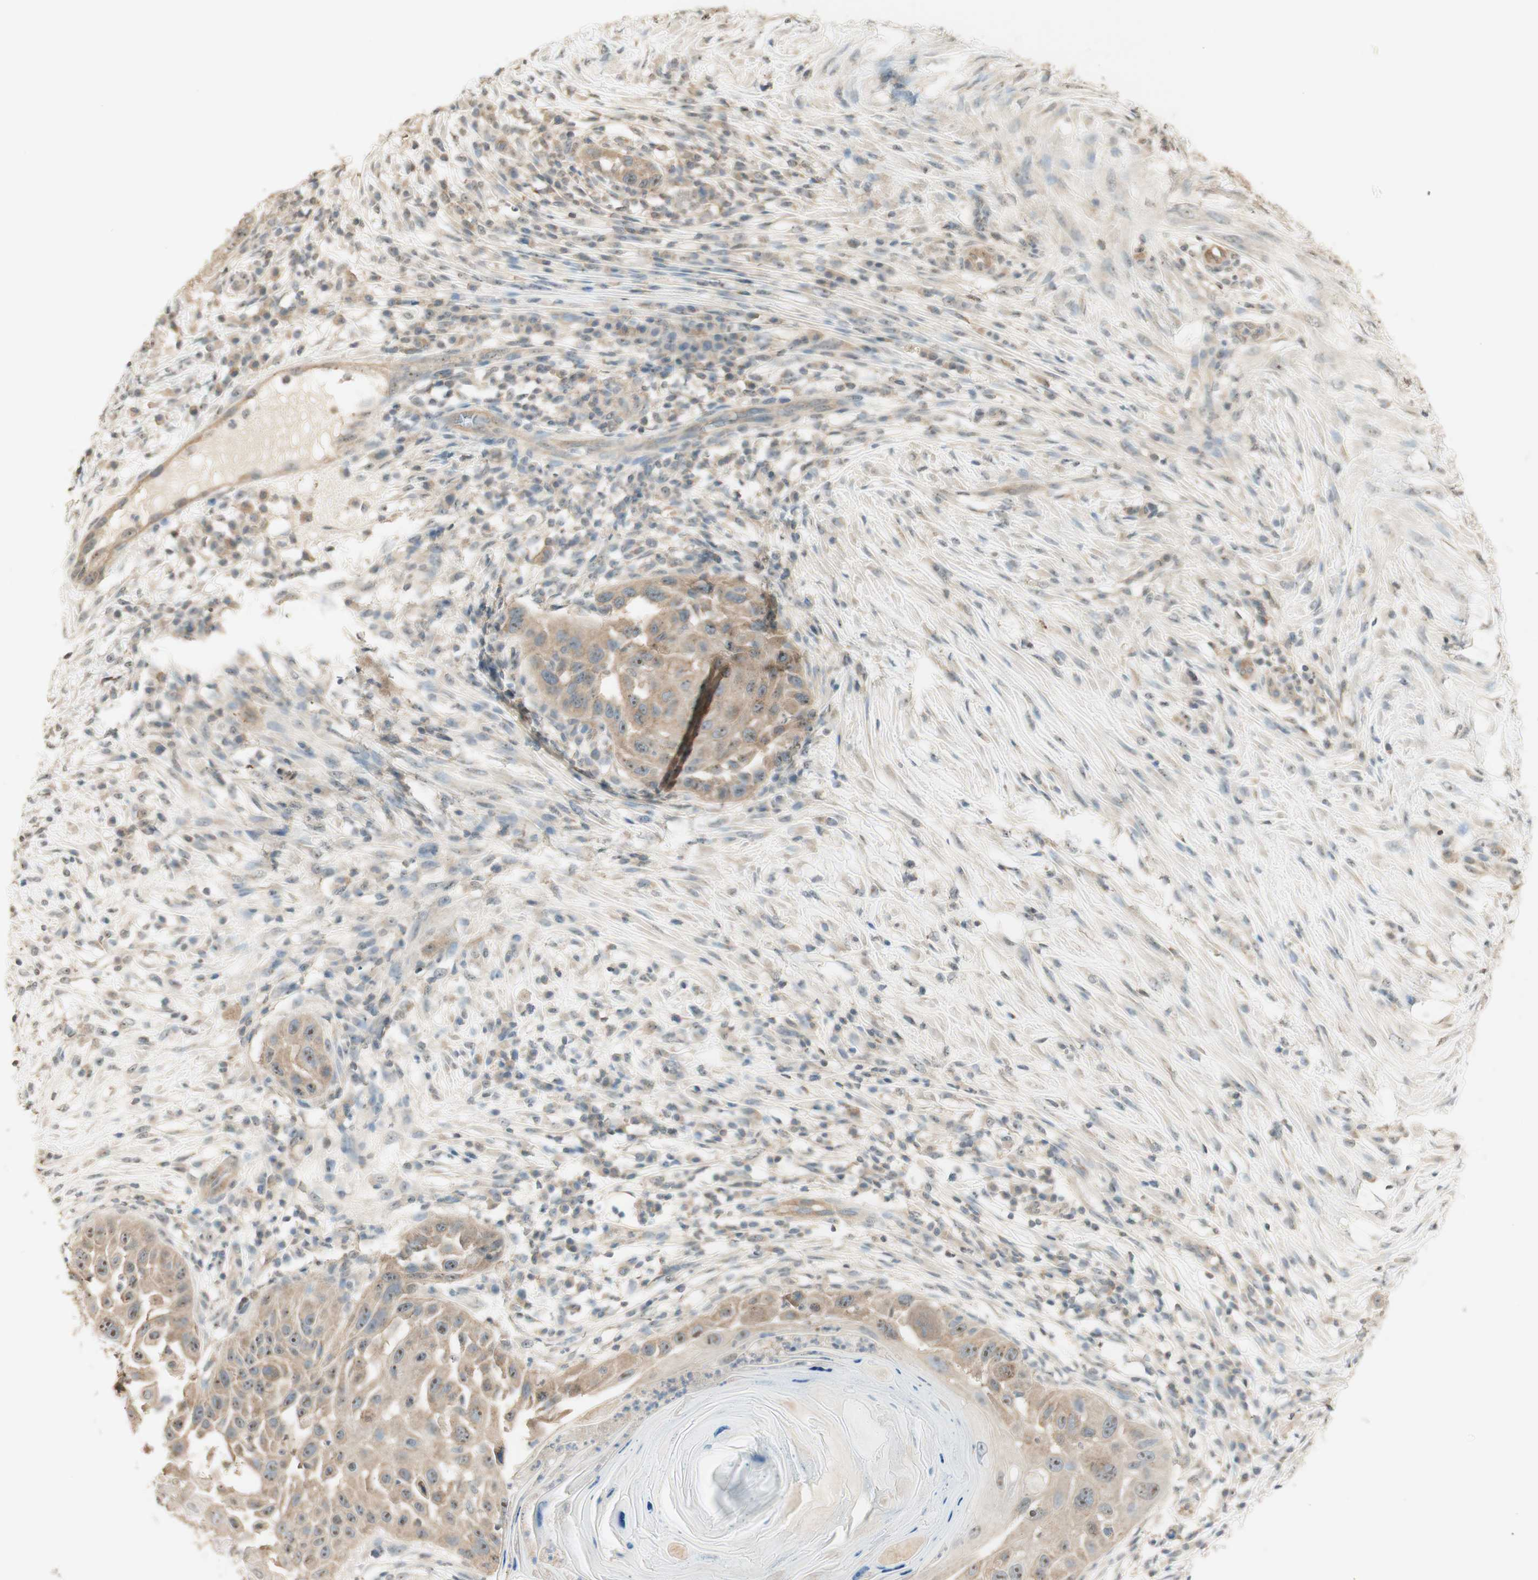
{"staining": {"intensity": "moderate", "quantity": ">75%", "location": "cytoplasmic/membranous,nuclear"}, "tissue": "skin cancer", "cell_type": "Tumor cells", "image_type": "cancer", "snomed": [{"axis": "morphology", "description": "Squamous cell carcinoma, NOS"}, {"axis": "topography", "description": "Skin"}], "caption": "Skin cancer (squamous cell carcinoma) stained for a protein (brown) shows moderate cytoplasmic/membranous and nuclear positive expression in approximately >75% of tumor cells.", "gene": "SPINT2", "patient": {"sex": "female", "age": 44}}